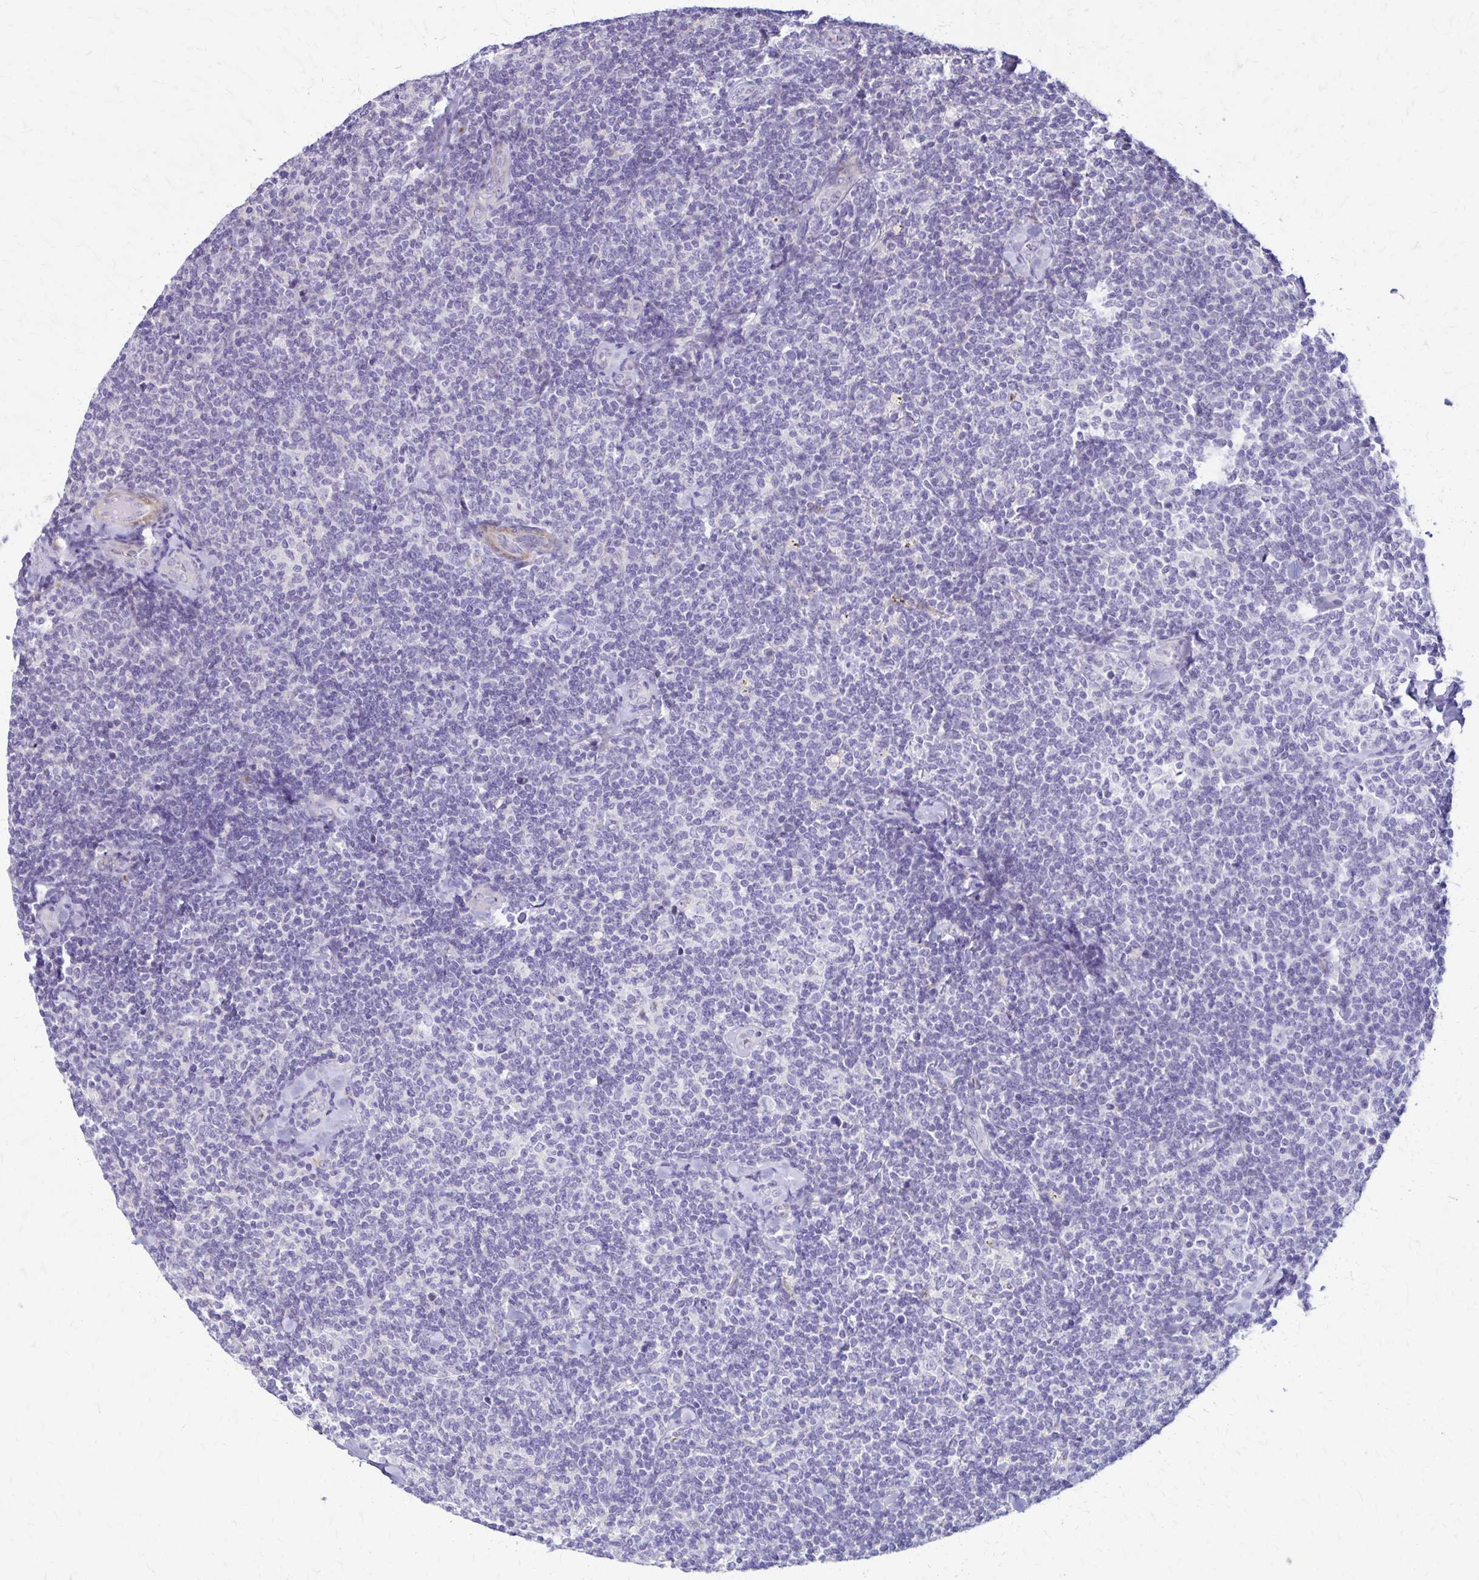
{"staining": {"intensity": "negative", "quantity": "none", "location": "none"}, "tissue": "lymphoma", "cell_type": "Tumor cells", "image_type": "cancer", "snomed": [{"axis": "morphology", "description": "Malignant lymphoma, non-Hodgkin's type, Low grade"}, {"axis": "topography", "description": "Lymph node"}], "caption": "Image shows no significant protein expression in tumor cells of lymphoma.", "gene": "DSP", "patient": {"sex": "female", "age": 56}}